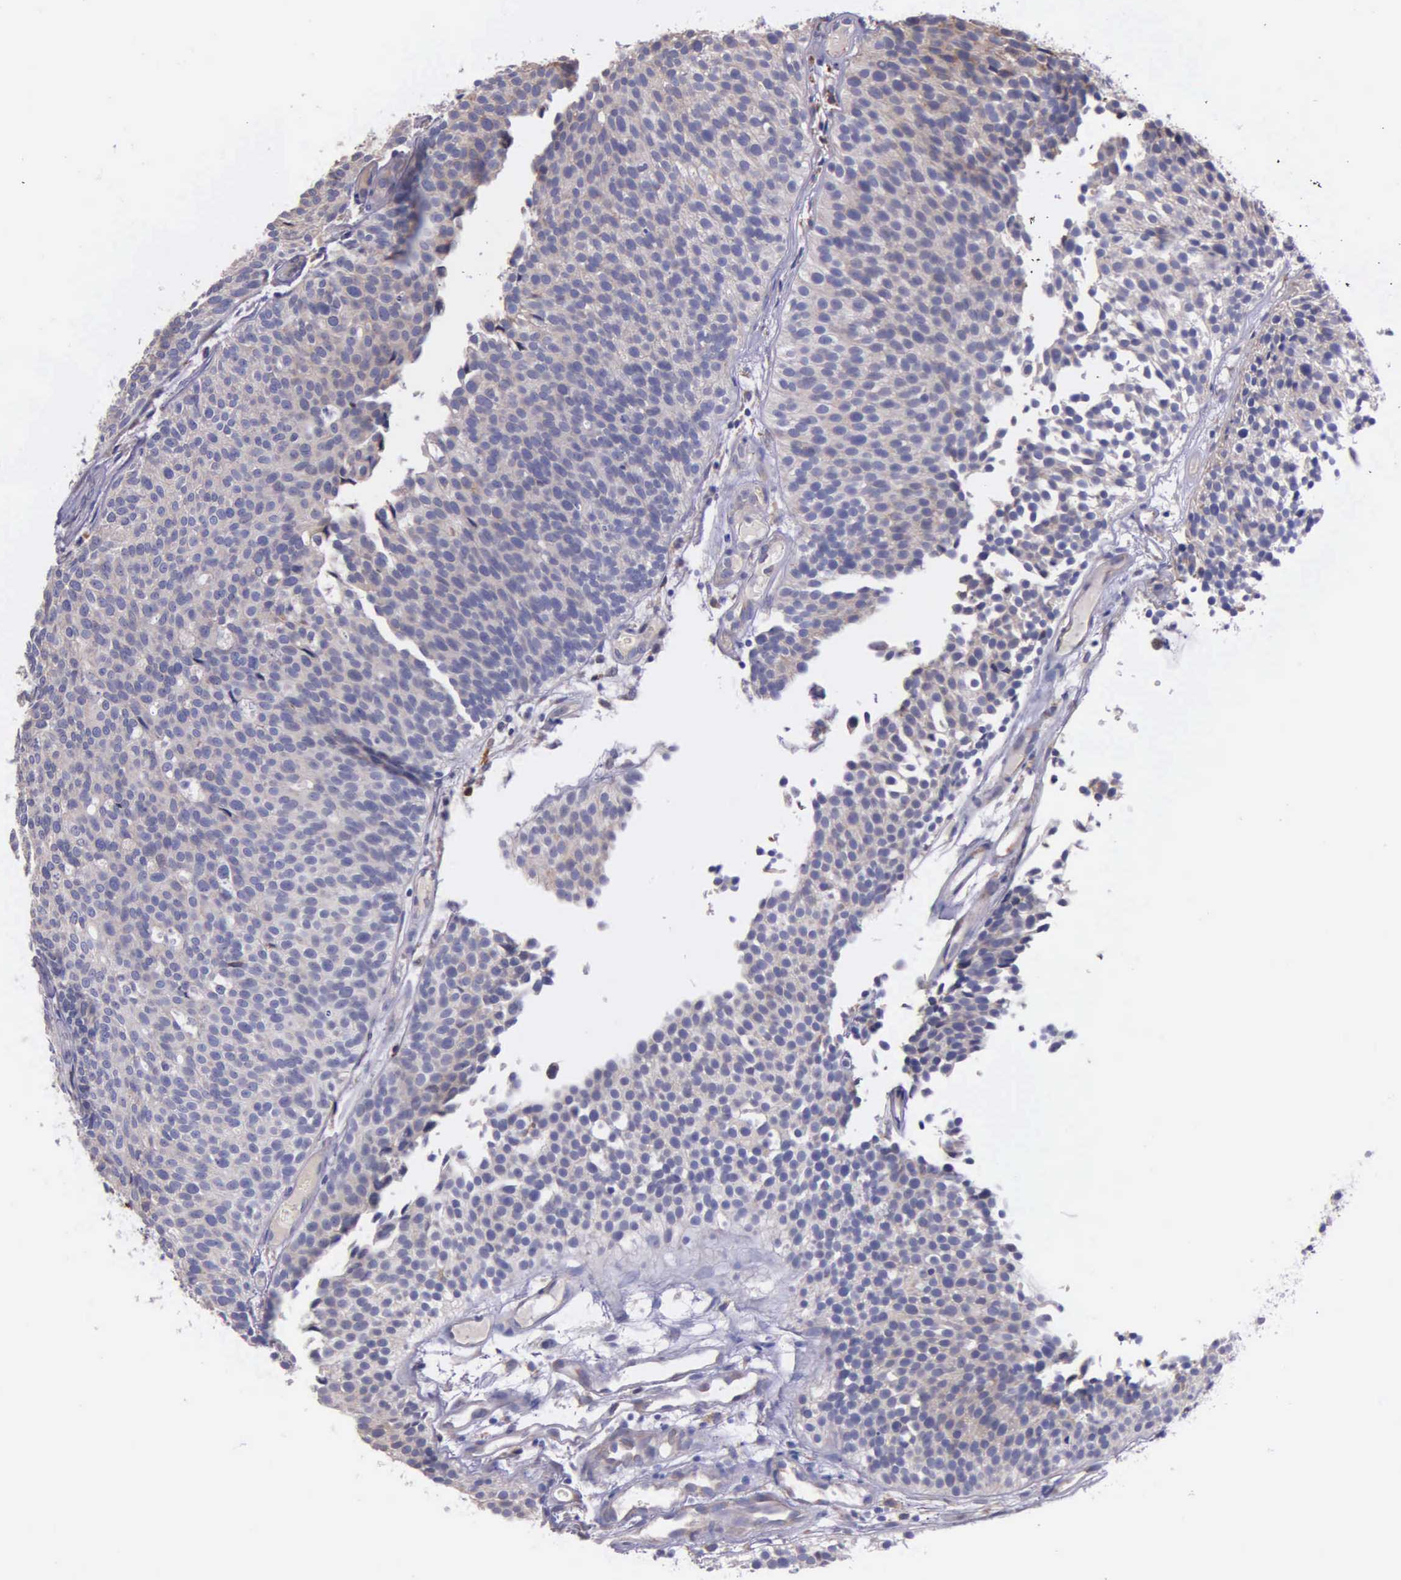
{"staining": {"intensity": "negative", "quantity": "none", "location": "none"}, "tissue": "urothelial cancer", "cell_type": "Tumor cells", "image_type": "cancer", "snomed": [{"axis": "morphology", "description": "Urothelial carcinoma, Low grade"}, {"axis": "topography", "description": "Urinary bladder"}], "caption": "DAB immunohistochemical staining of urothelial cancer exhibits no significant expression in tumor cells.", "gene": "ZC3H12B", "patient": {"sex": "male", "age": 85}}